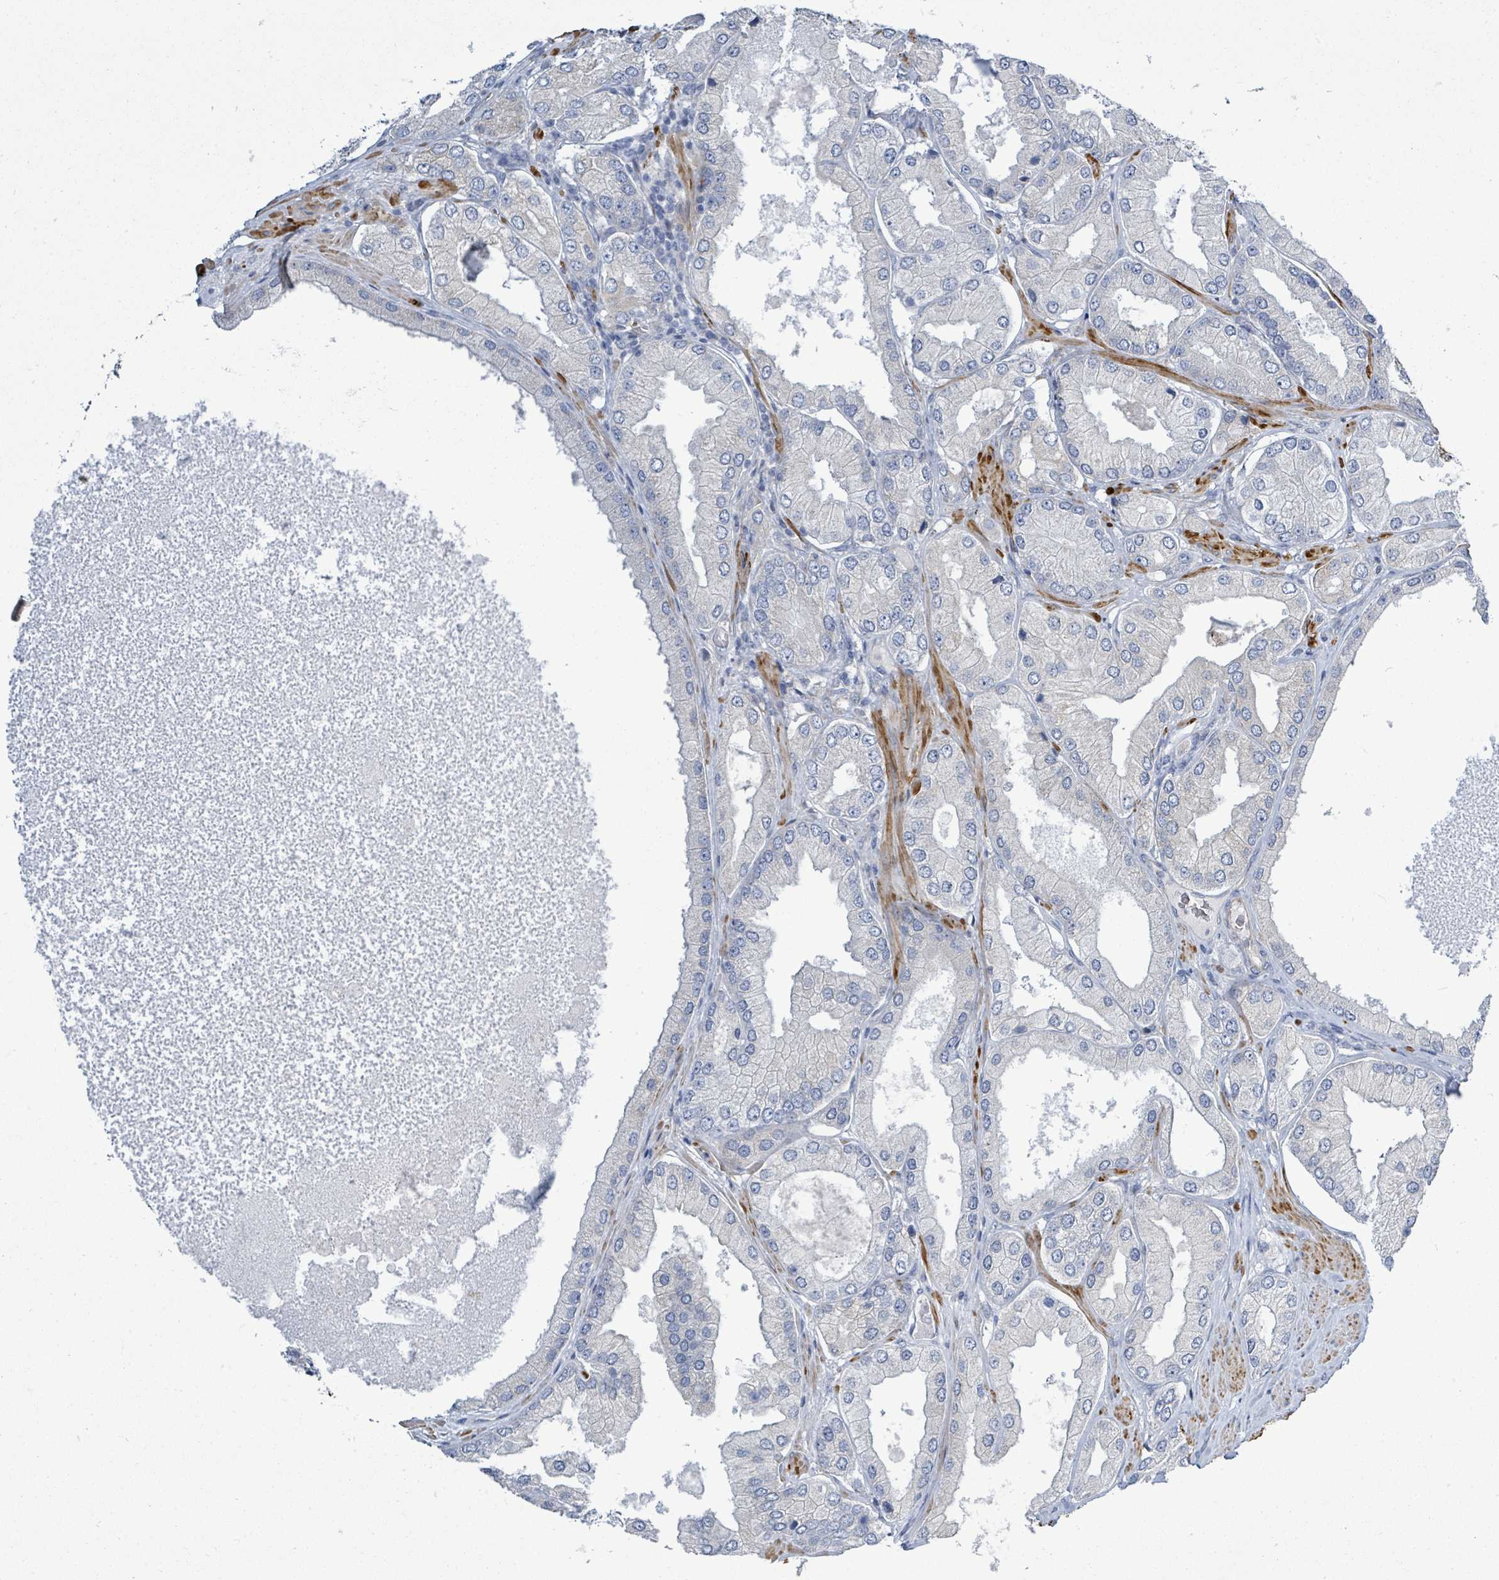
{"staining": {"intensity": "negative", "quantity": "none", "location": "none"}, "tissue": "prostate cancer", "cell_type": "Tumor cells", "image_type": "cancer", "snomed": [{"axis": "morphology", "description": "Adenocarcinoma, Low grade"}, {"axis": "topography", "description": "Prostate"}], "caption": "This is an immunohistochemistry micrograph of human prostate low-grade adenocarcinoma. There is no staining in tumor cells.", "gene": "SIRPB1", "patient": {"sex": "male", "age": 42}}